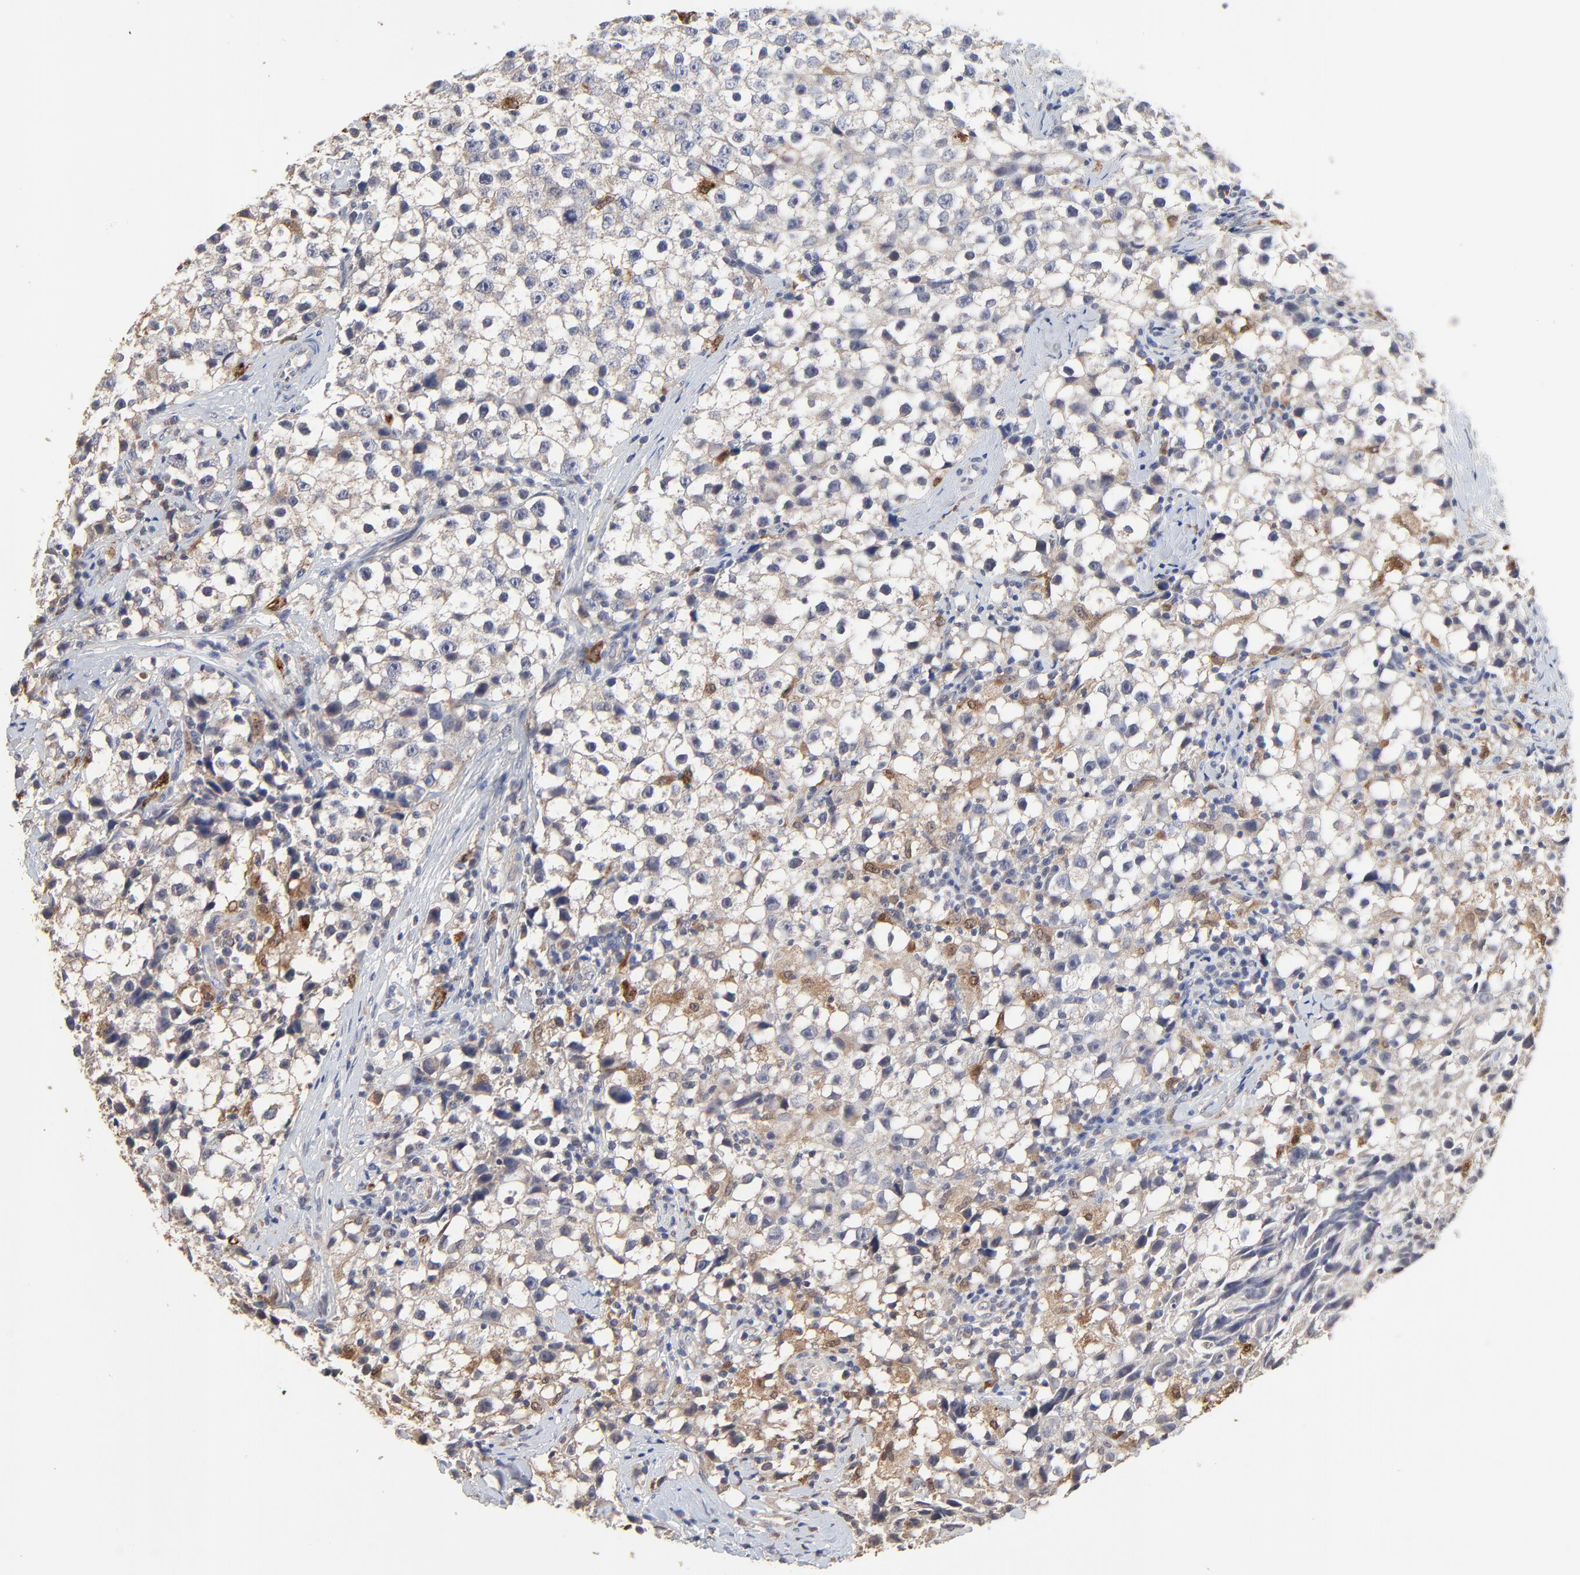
{"staining": {"intensity": "weak", "quantity": "<25%", "location": "cytoplasmic/membranous"}, "tissue": "testis cancer", "cell_type": "Tumor cells", "image_type": "cancer", "snomed": [{"axis": "morphology", "description": "Seminoma, NOS"}, {"axis": "topography", "description": "Testis"}], "caption": "An immunohistochemistry (IHC) histopathology image of testis cancer (seminoma) is shown. There is no staining in tumor cells of testis cancer (seminoma).", "gene": "LGALS3", "patient": {"sex": "male", "age": 35}}